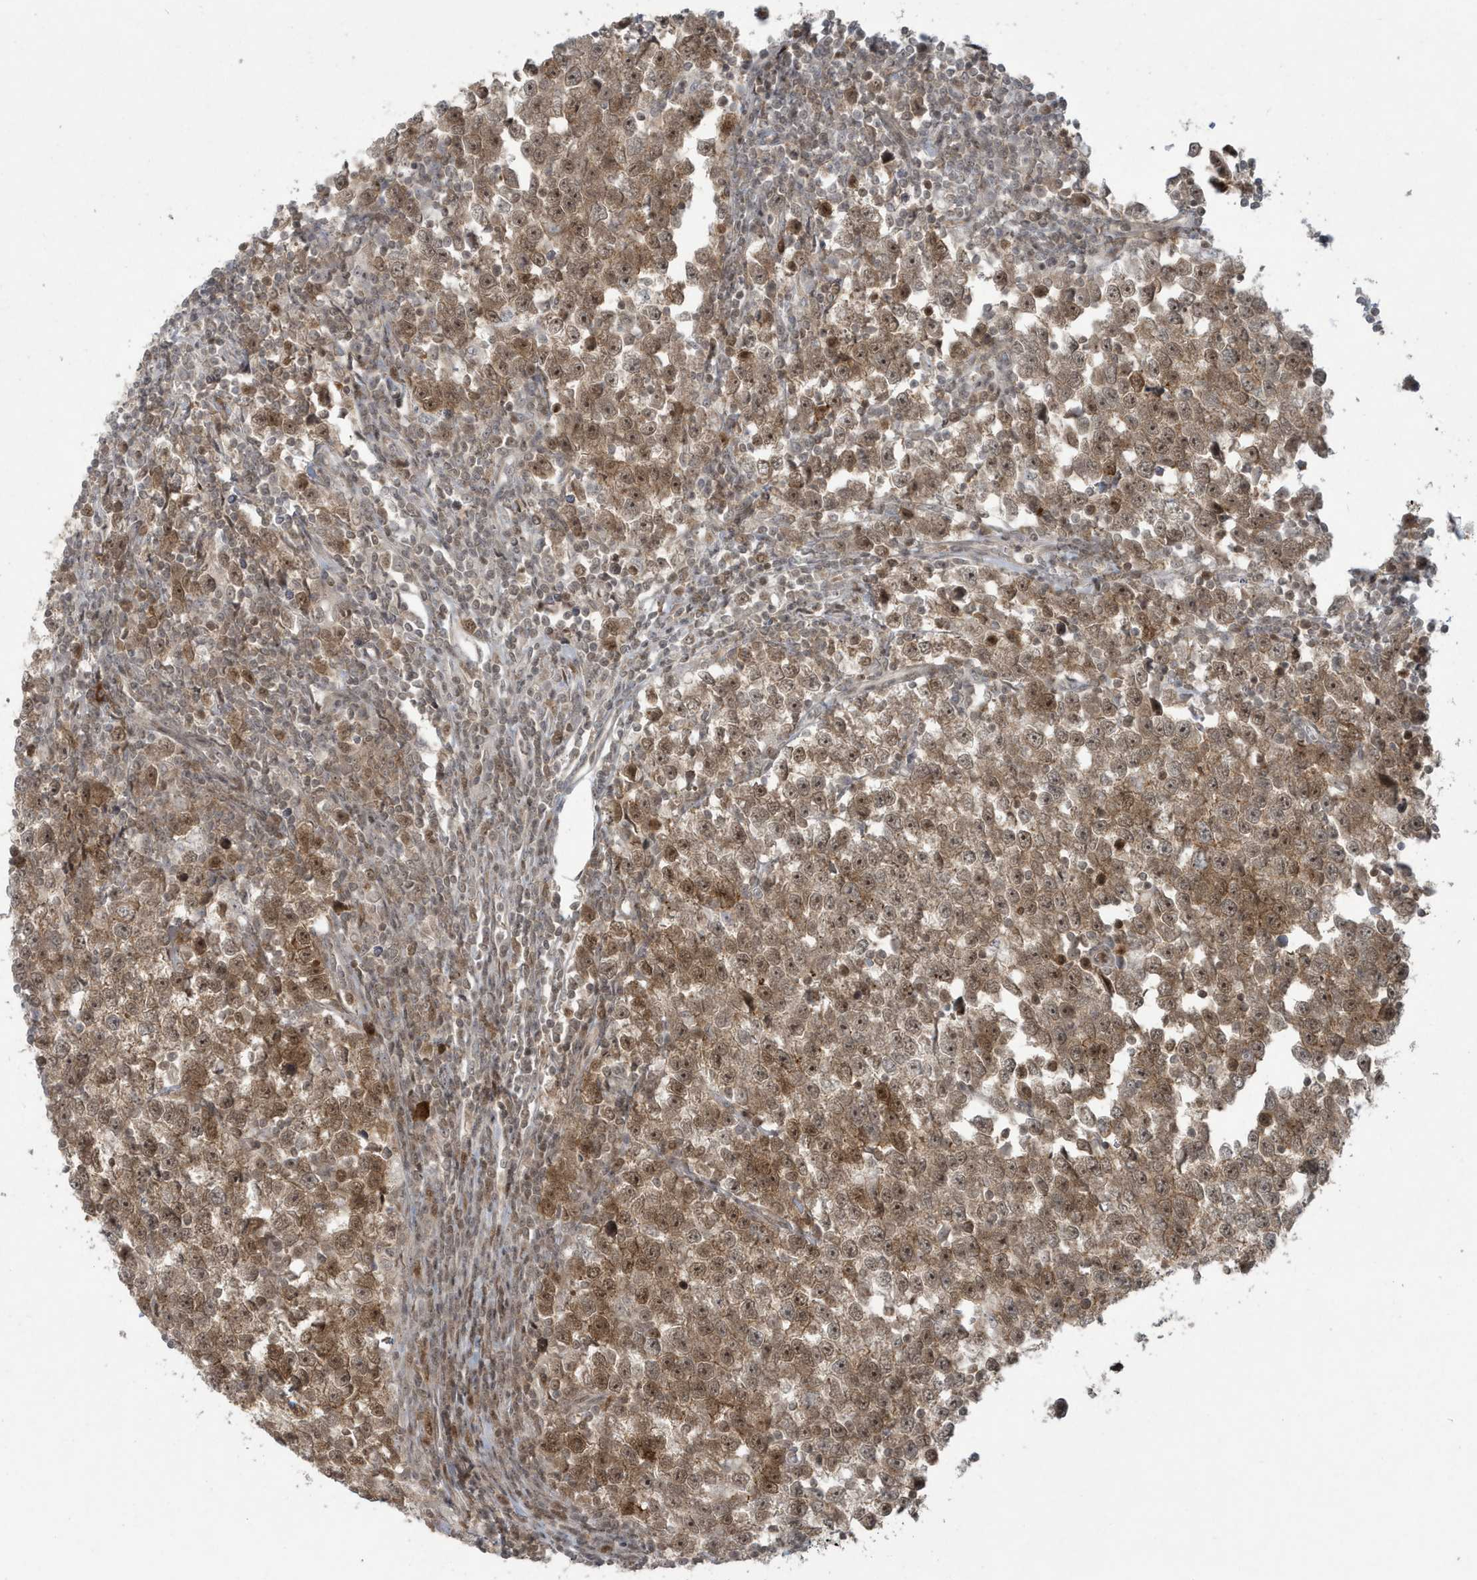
{"staining": {"intensity": "moderate", "quantity": ">75%", "location": "cytoplasmic/membranous,nuclear"}, "tissue": "testis cancer", "cell_type": "Tumor cells", "image_type": "cancer", "snomed": [{"axis": "morphology", "description": "Normal tissue, NOS"}, {"axis": "morphology", "description": "Seminoma, NOS"}, {"axis": "topography", "description": "Testis"}], "caption": "This is a photomicrograph of immunohistochemistry (IHC) staining of testis cancer, which shows moderate staining in the cytoplasmic/membranous and nuclear of tumor cells.", "gene": "C1orf52", "patient": {"sex": "male", "age": 43}}